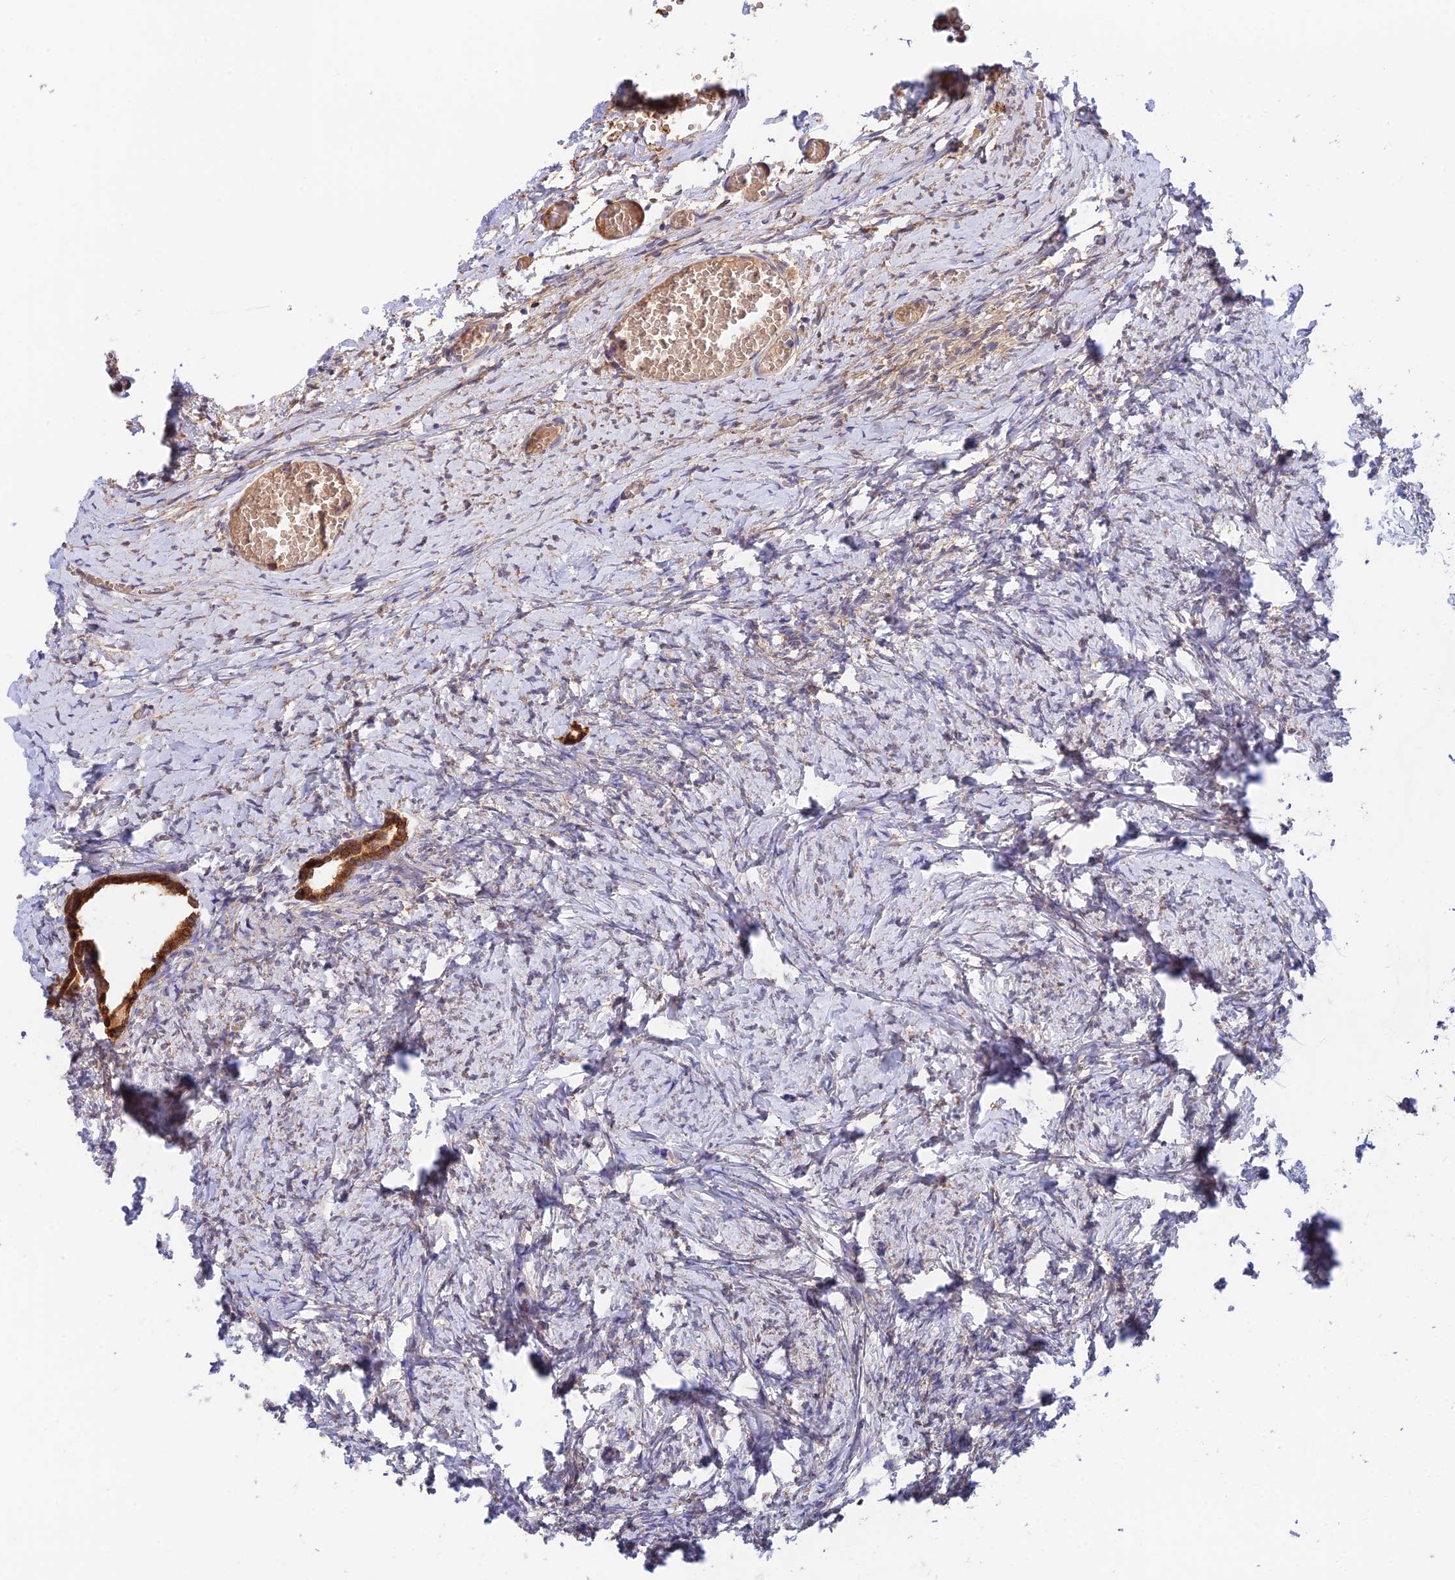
{"staining": {"intensity": "weak", "quantity": ">75%", "location": "cytoplasmic/membranous"}, "tissue": "ovary", "cell_type": "Follicle cells", "image_type": "normal", "snomed": [{"axis": "morphology", "description": "Normal tissue, NOS"}, {"axis": "topography", "description": "Ovary"}], "caption": "Weak cytoplasmic/membranous positivity for a protein is present in approximately >75% of follicle cells of normal ovary using immunohistochemistry (IHC).", "gene": "RANBP6", "patient": {"sex": "female", "age": 27}}